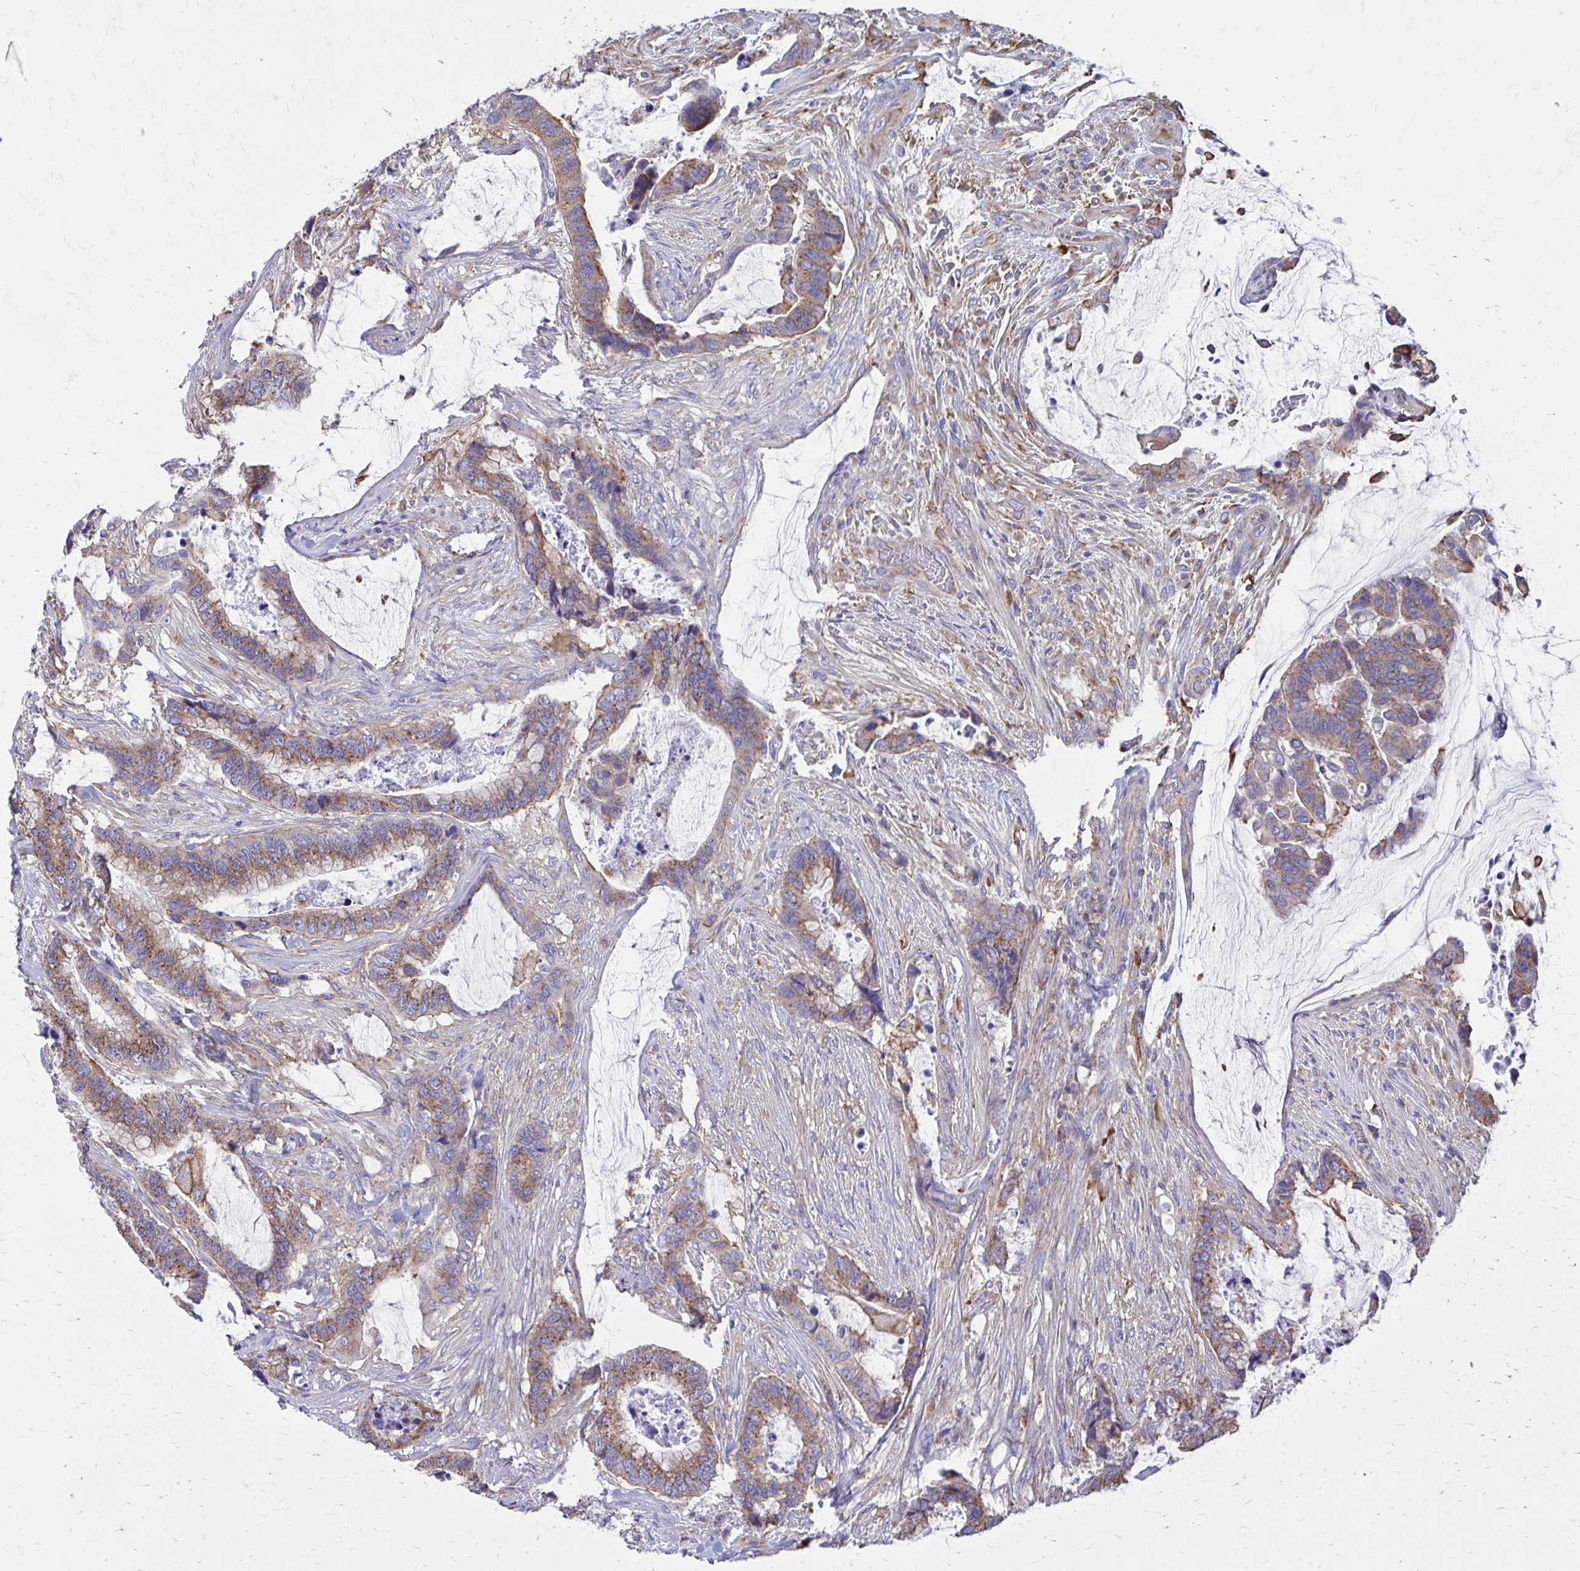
{"staining": {"intensity": "moderate", "quantity": ">75%", "location": "cytoplasmic/membranous"}, "tissue": "colorectal cancer", "cell_type": "Tumor cells", "image_type": "cancer", "snomed": [{"axis": "morphology", "description": "Adenocarcinoma, NOS"}, {"axis": "topography", "description": "Rectum"}], "caption": "Immunohistochemistry photomicrograph of neoplastic tissue: human colorectal cancer (adenocarcinoma) stained using IHC reveals medium levels of moderate protein expression localized specifically in the cytoplasmic/membranous of tumor cells, appearing as a cytoplasmic/membranous brown color.", "gene": "CLTA", "patient": {"sex": "female", "age": 59}}